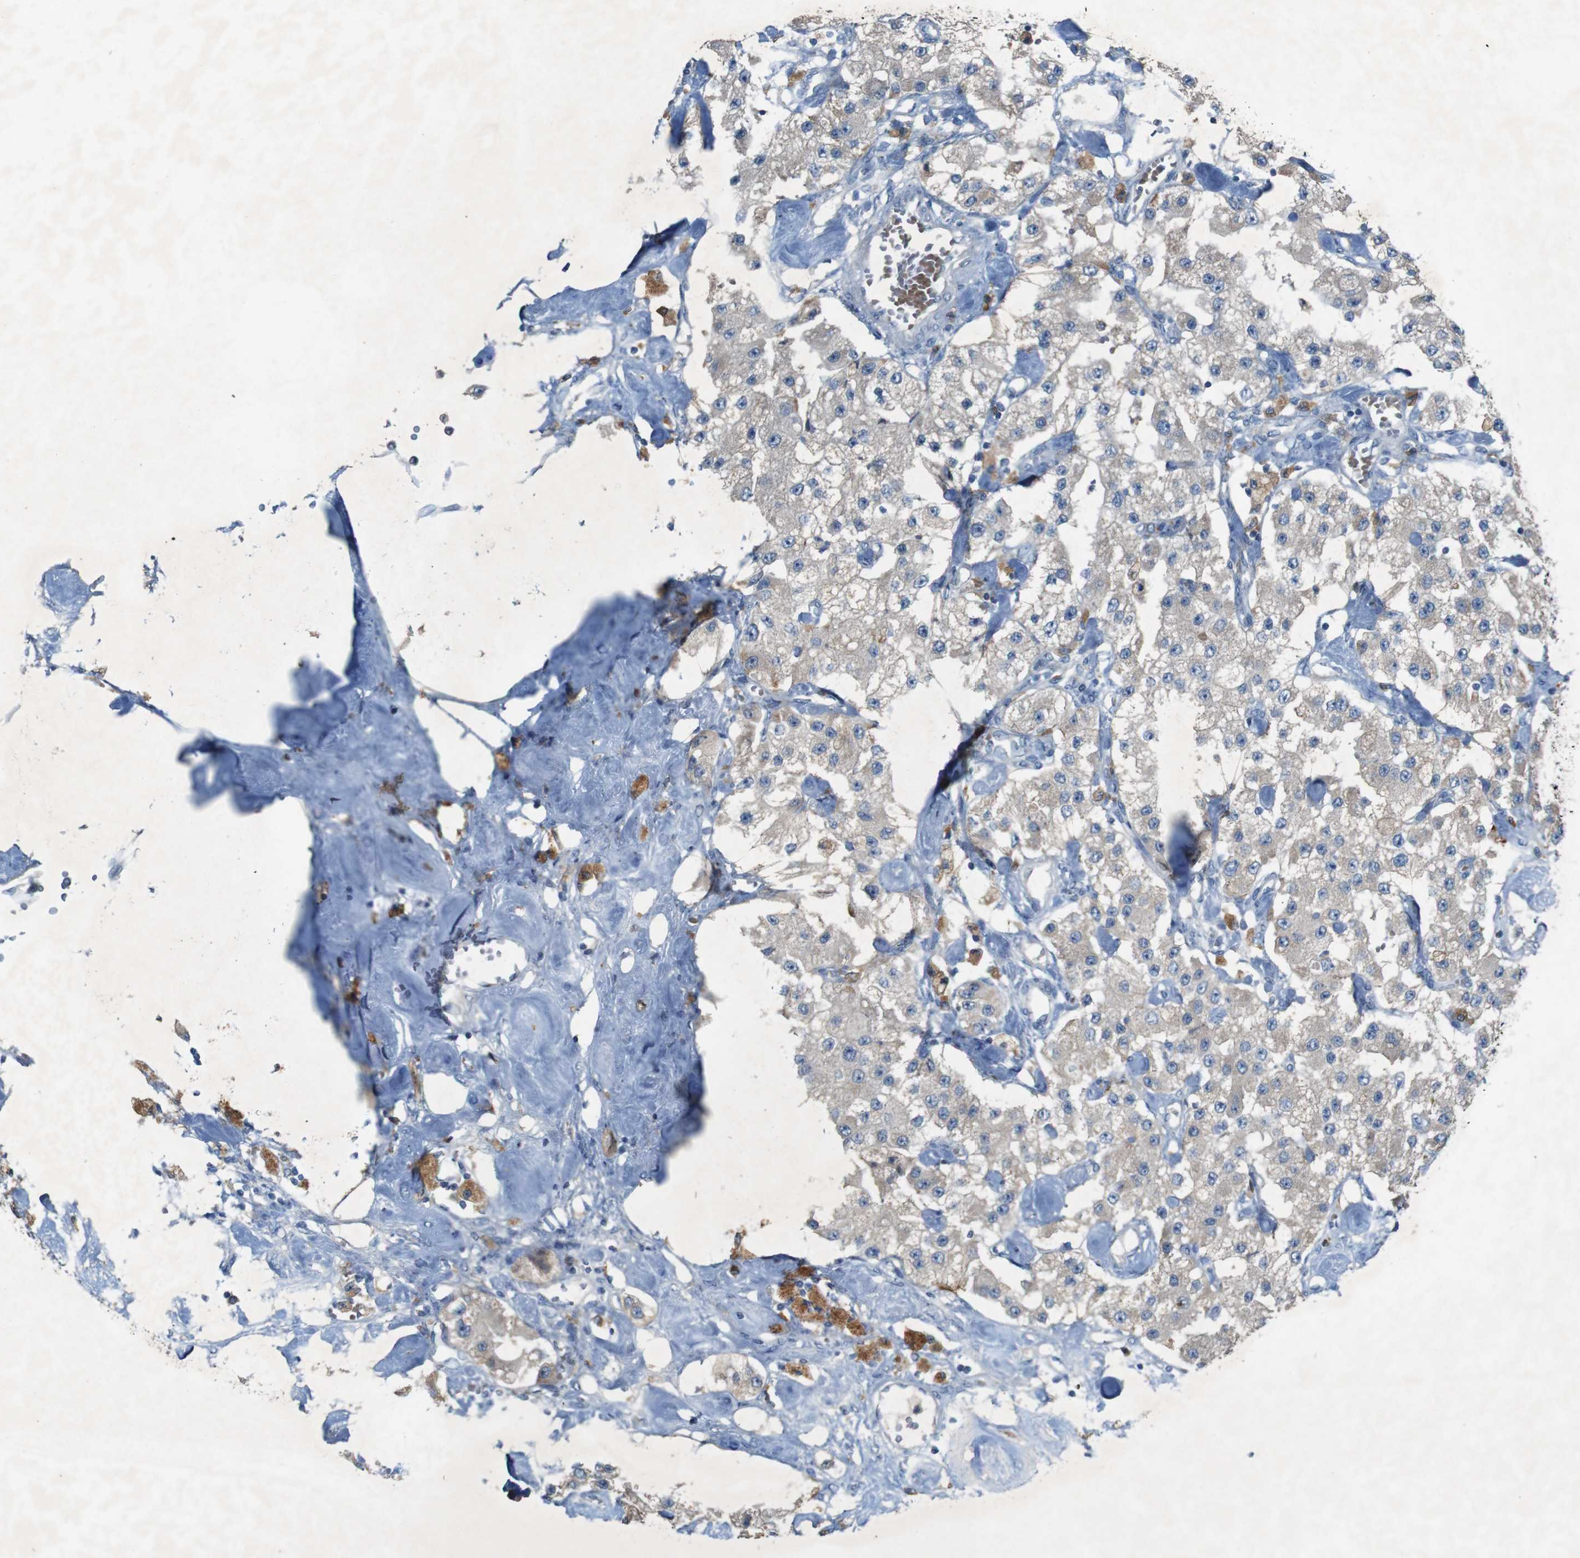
{"staining": {"intensity": "weak", "quantity": ">75%", "location": "cytoplasmic/membranous"}, "tissue": "carcinoid", "cell_type": "Tumor cells", "image_type": "cancer", "snomed": [{"axis": "morphology", "description": "Carcinoid, malignant, NOS"}, {"axis": "topography", "description": "Pancreas"}], "caption": "Approximately >75% of tumor cells in carcinoid display weak cytoplasmic/membranous protein expression as visualized by brown immunohistochemical staining.", "gene": "MOGAT3", "patient": {"sex": "male", "age": 41}}